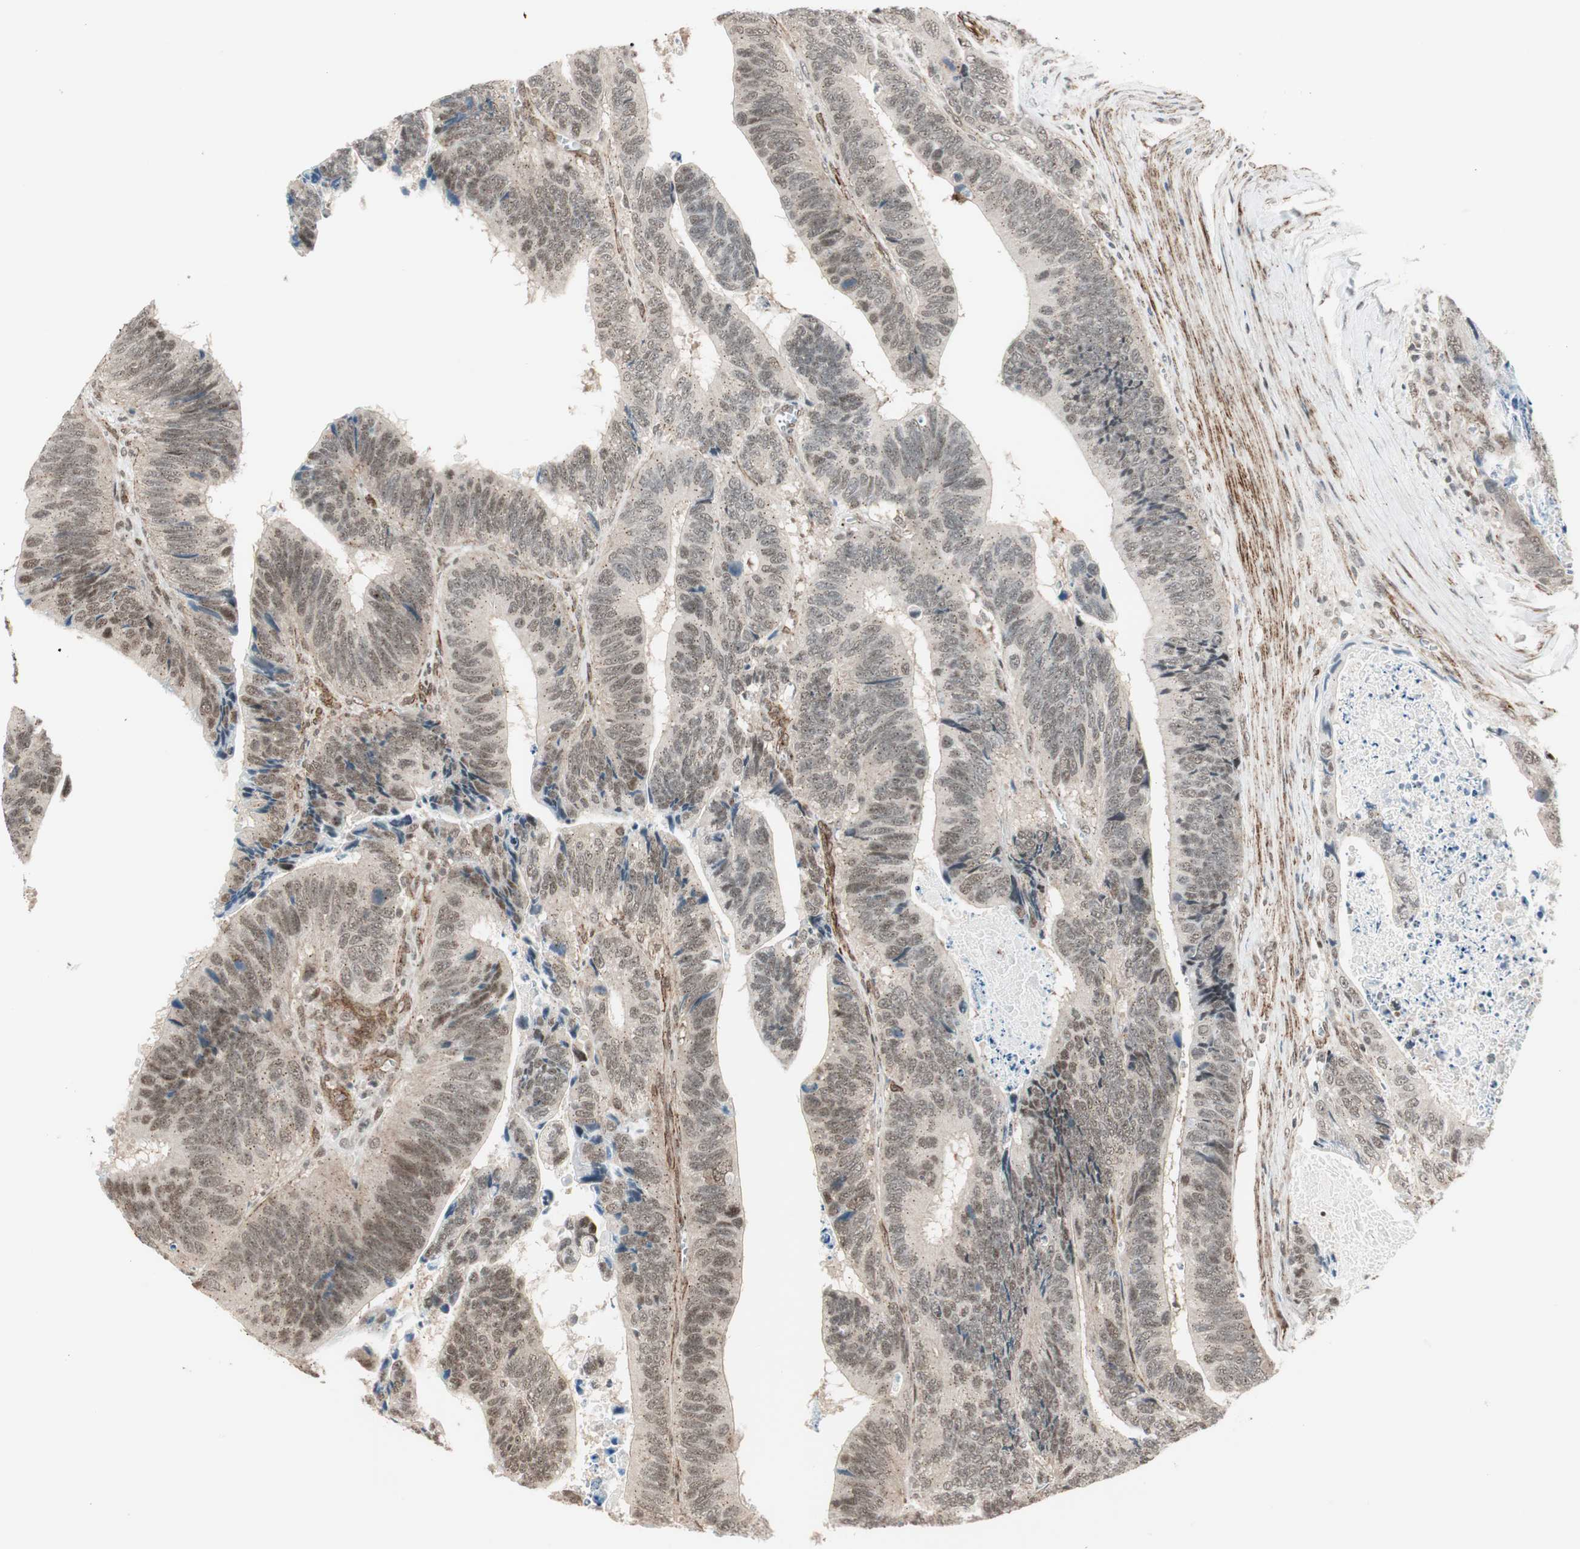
{"staining": {"intensity": "weak", "quantity": ">75%", "location": "cytoplasmic/membranous,nuclear"}, "tissue": "colorectal cancer", "cell_type": "Tumor cells", "image_type": "cancer", "snomed": [{"axis": "morphology", "description": "Adenocarcinoma, NOS"}, {"axis": "topography", "description": "Colon"}], "caption": "Protein staining of adenocarcinoma (colorectal) tissue exhibits weak cytoplasmic/membranous and nuclear expression in approximately >75% of tumor cells. Immunohistochemistry stains the protein of interest in brown and the nuclei are stained blue.", "gene": "CDK19", "patient": {"sex": "male", "age": 72}}